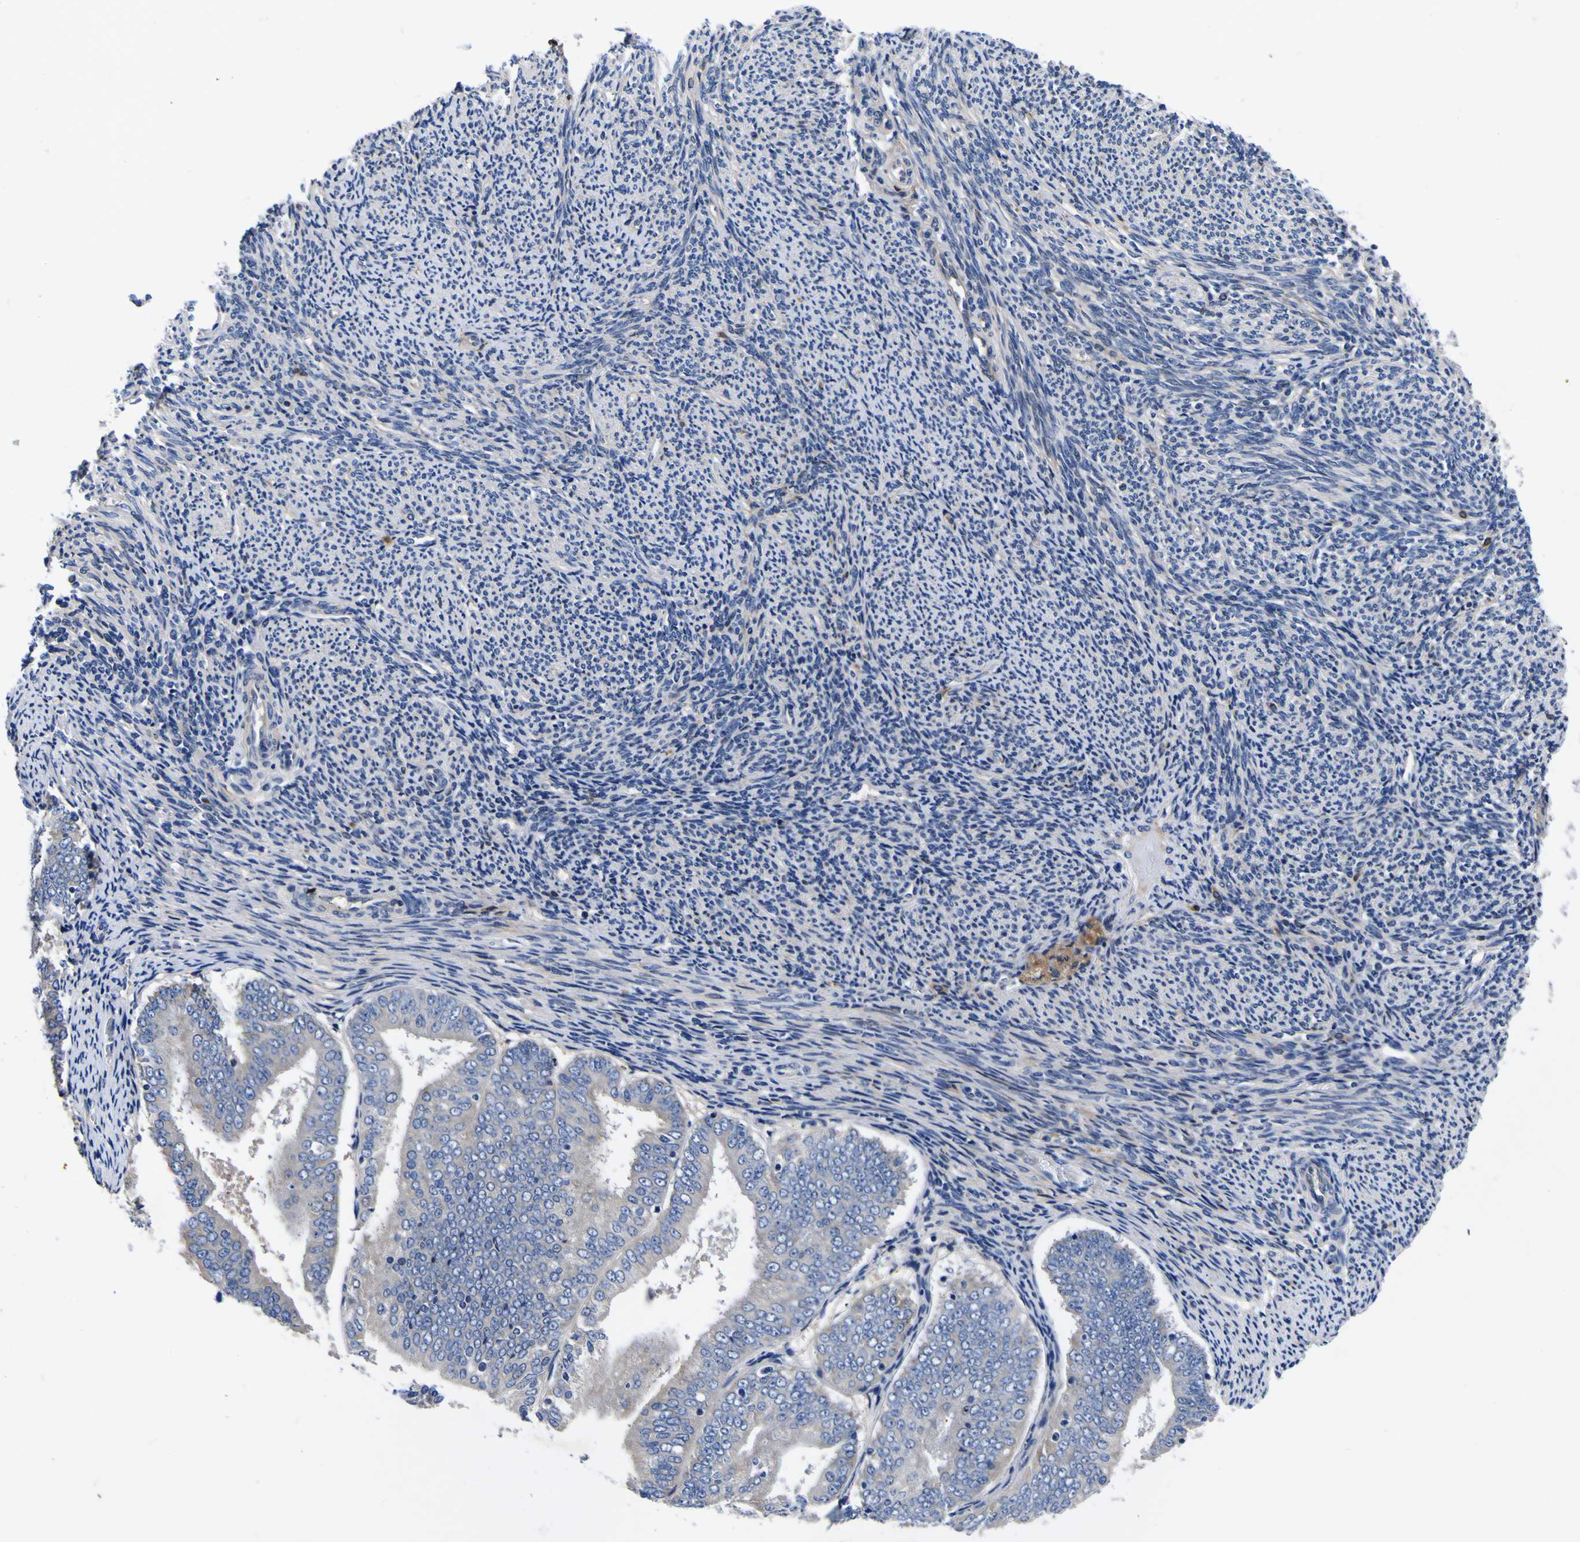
{"staining": {"intensity": "negative", "quantity": "none", "location": "none"}, "tissue": "endometrial cancer", "cell_type": "Tumor cells", "image_type": "cancer", "snomed": [{"axis": "morphology", "description": "Adenocarcinoma, NOS"}, {"axis": "topography", "description": "Endometrium"}], "caption": "This is an IHC histopathology image of human endometrial cancer. There is no positivity in tumor cells.", "gene": "VASN", "patient": {"sex": "female", "age": 63}}